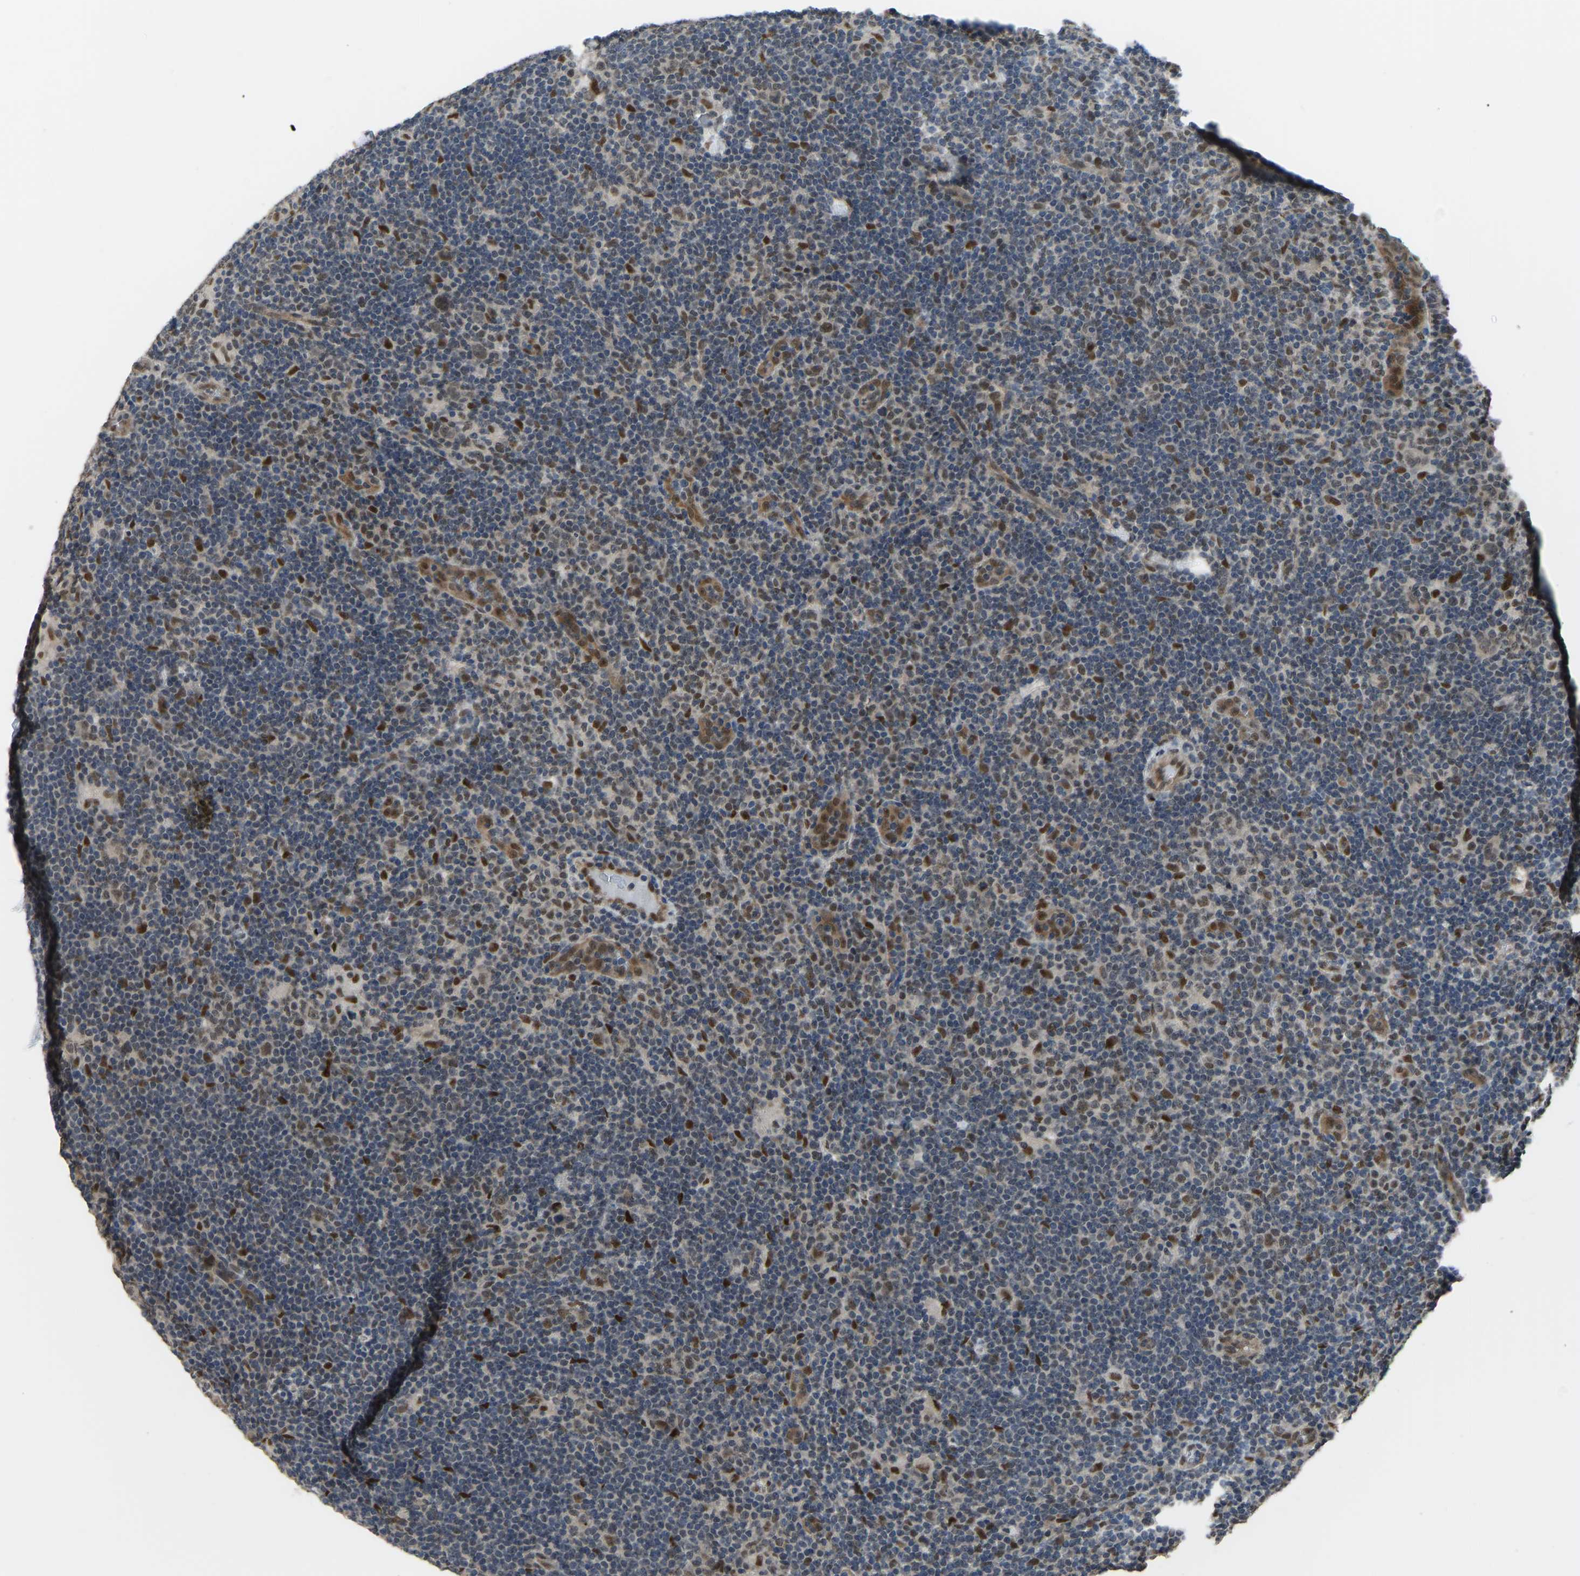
{"staining": {"intensity": "moderate", "quantity": ">75%", "location": "cytoplasmic/membranous"}, "tissue": "lymphoma", "cell_type": "Tumor cells", "image_type": "cancer", "snomed": [{"axis": "morphology", "description": "Hodgkin's disease, NOS"}, {"axis": "topography", "description": "Lymph node"}], "caption": "The image exhibits a brown stain indicating the presence of a protein in the cytoplasmic/membranous of tumor cells in Hodgkin's disease.", "gene": "KPNA6", "patient": {"sex": "female", "age": 57}}